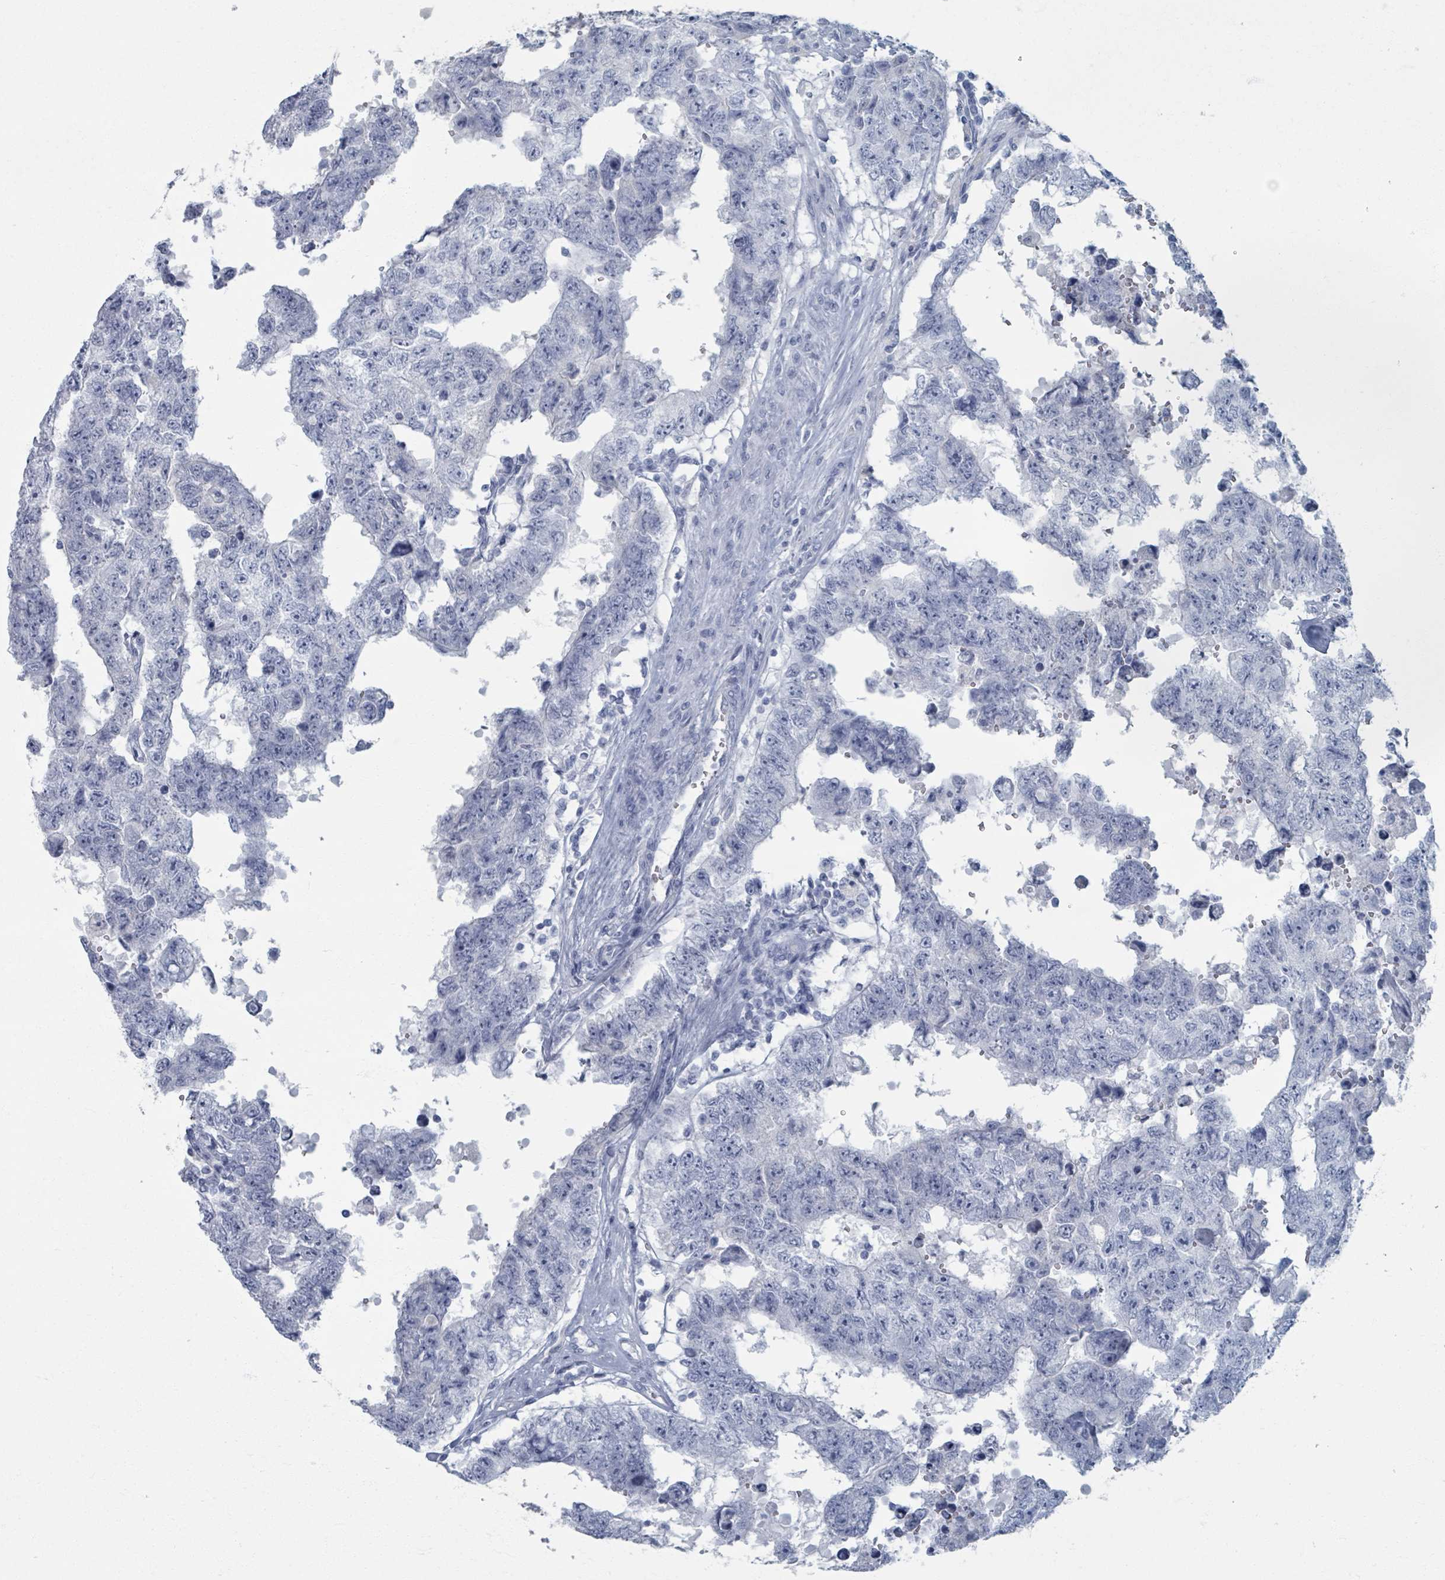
{"staining": {"intensity": "negative", "quantity": "none", "location": "none"}, "tissue": "testis cancer", "cell_type": "Tumor cells", "image_type": "cancer", "snomed": [{"axis": "morphology", "description": "Normal tissue, NOS"}, {"axis": "morphology", "description": "Carcinoma, Embryonal, NOS"}, {"axis": "topography", "description": "Testis"}, {"axis": "topography", "description": "Epididymis"}], "caption": "Embryonal carcinoma (testis) was stained to show a protein in brown. There is no significant staining in tumor cells.", "gene": "TAS2R1", "patient": {"sex": "male", "age": 25}}